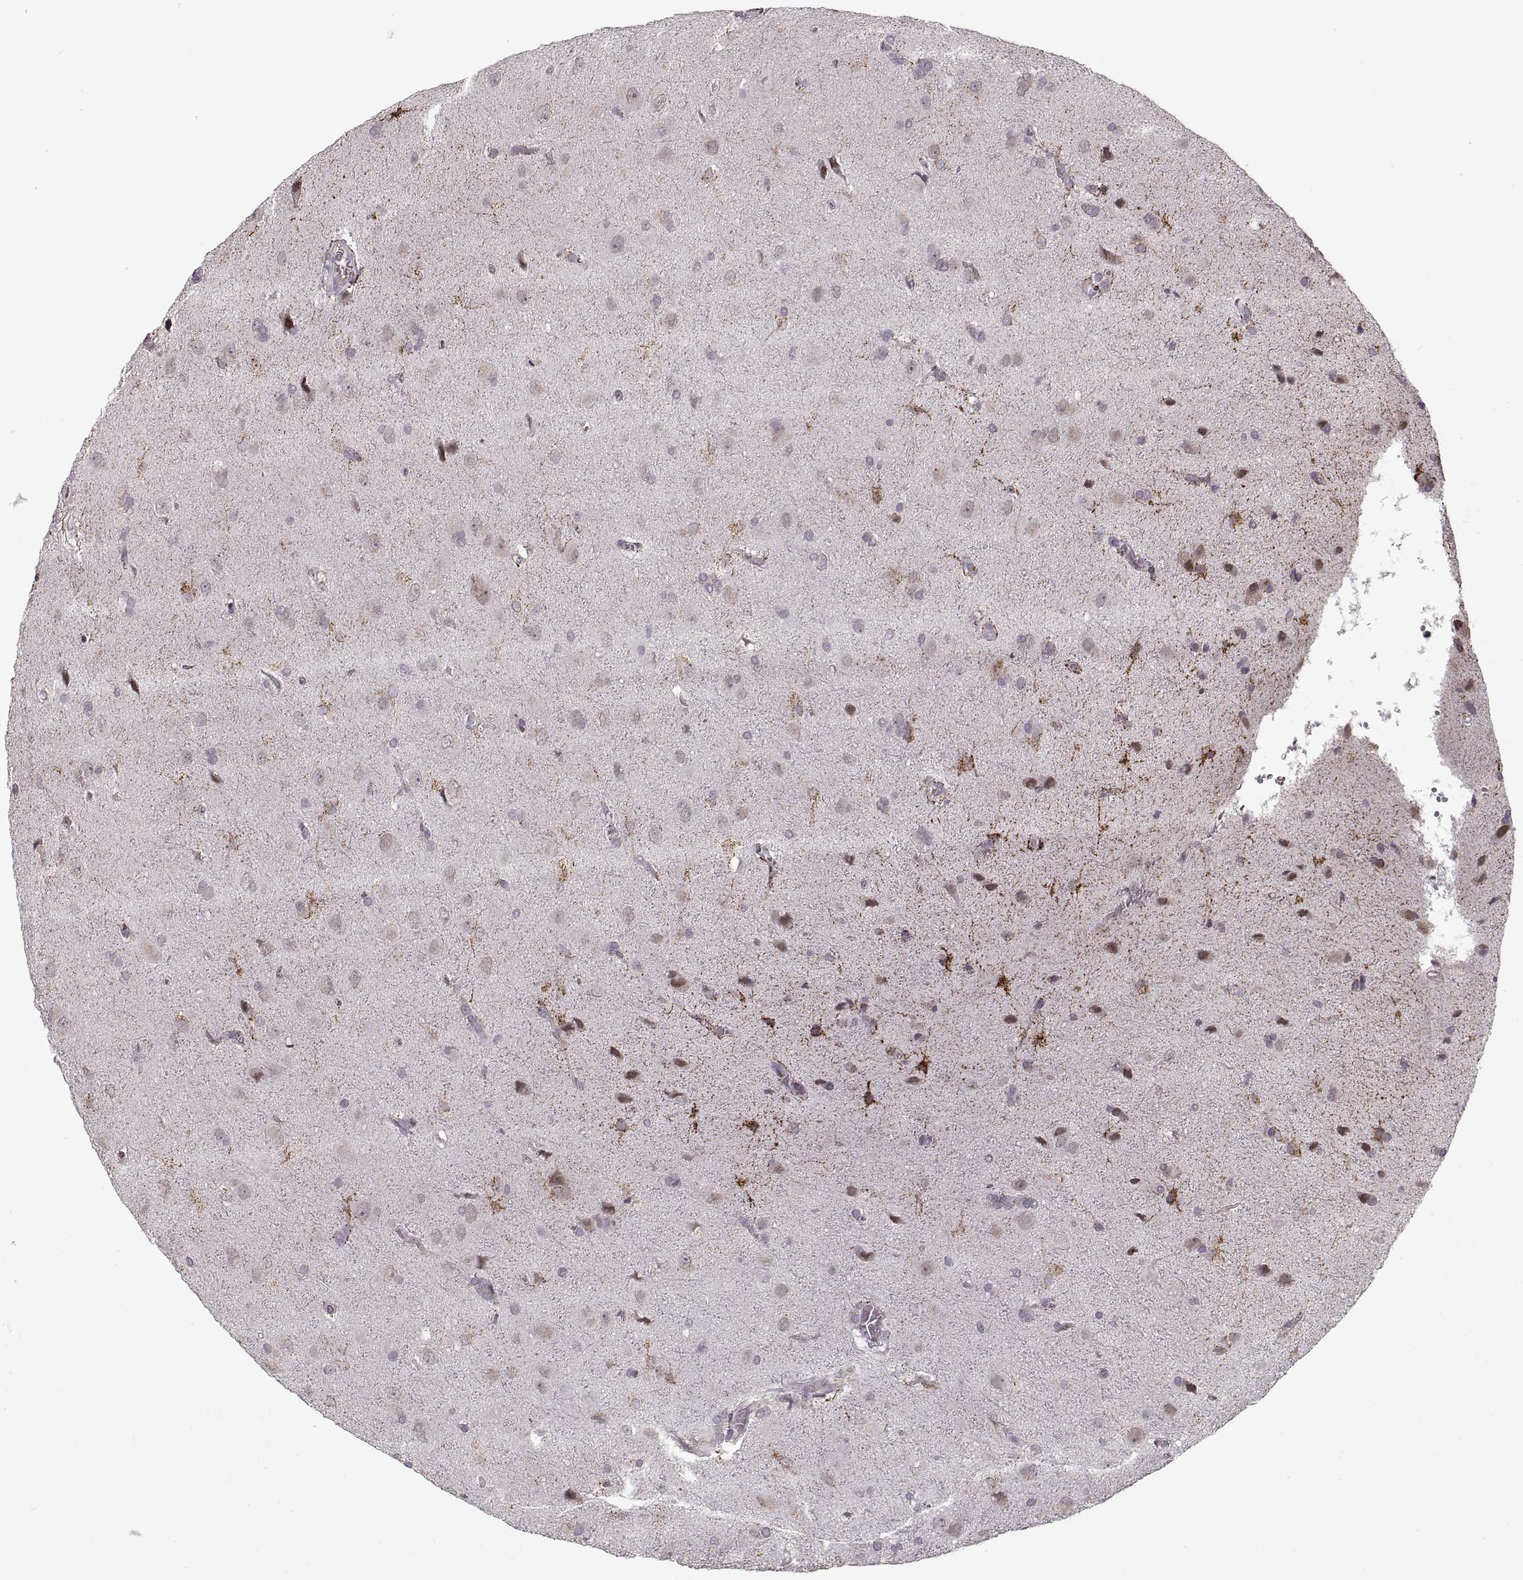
{"staining": {"intensity": "negative", "quantity": "none", "location": "none"}, "tissue": "glioma", "cell_type": "Tumor cells", "image_type": "cancer", "snomed": [{"axis": "morphology", "description": "Glioma, malignant, Low grade"}, {"axis": "topography", "description": "Brain"}], "caption": "The photomicrograph displays no significant staining in tumor cells of malignant glioma (low-grade). The staining is performed using DAB (3,3'-diaminobenzidine) brown chromogen with nuclei counter-stained in using hematoxylin.", "gene": "ASIC3", "patient": {"sex": "male", "age": 58}}